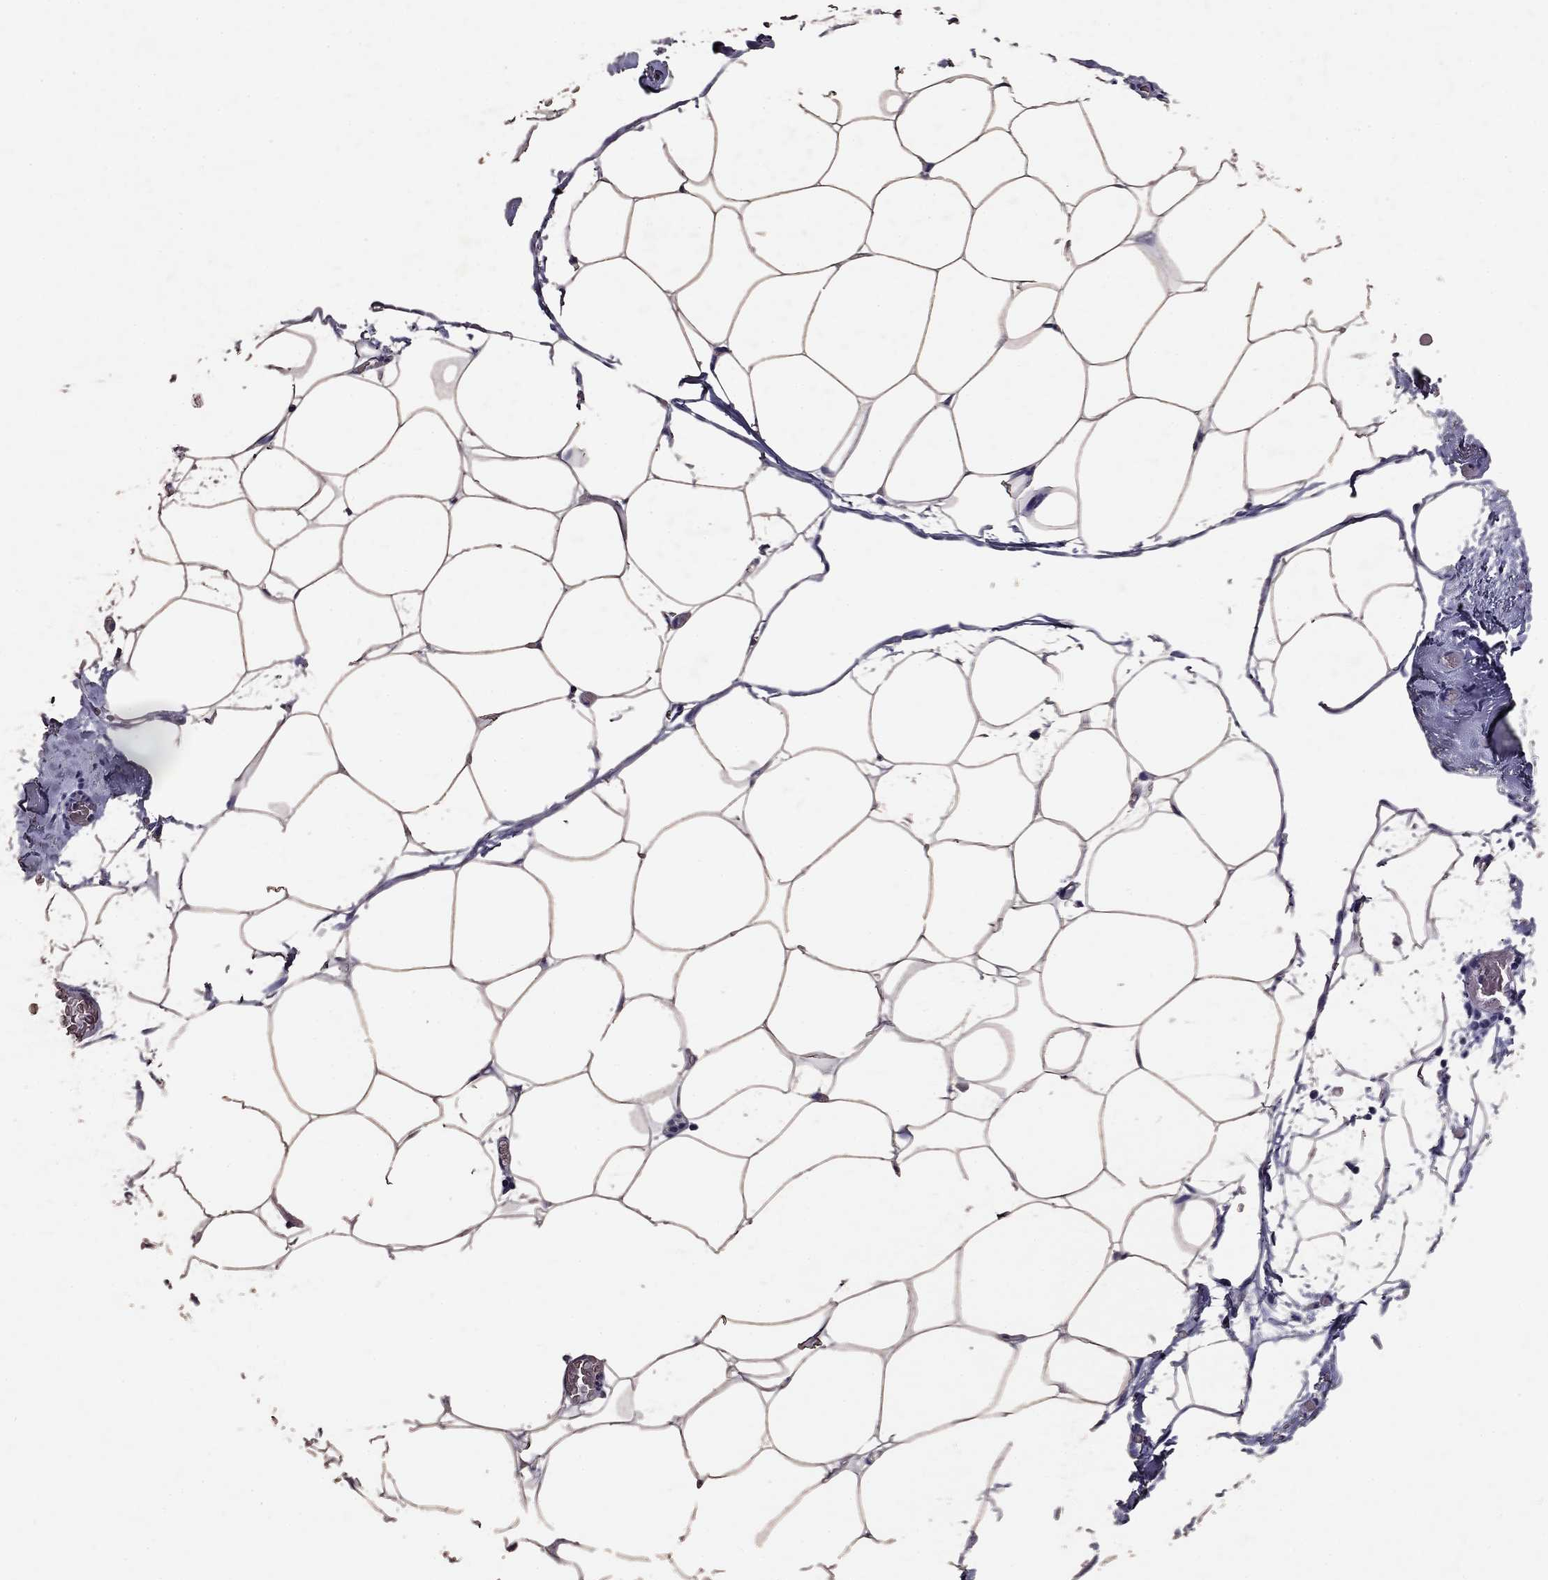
{"staining": {"intensity": "negative", "quantity": "none", "location": "none"}, "tissue": "adipose tissue", "cell_type": "Adipocytes", "image_type": "normal", "snomed": [{"axis": "morphology", "description": "Normal tissue, NOS"}, {"axis": "topography", "description": "Adipose tissue"}], "caption": "High power microscopy image of an immunohistochemistry (IHC) histopathology image of unremarkable adipose tissue, revealing no significant expression in adipocytes. Brightfield microscopy of immunohistochemistry stained with DAB (brown) and hematoxylin (blue), captured at high magnification.", "gene": "GZMK", "patient": {"sex": "male", "age": 57}}